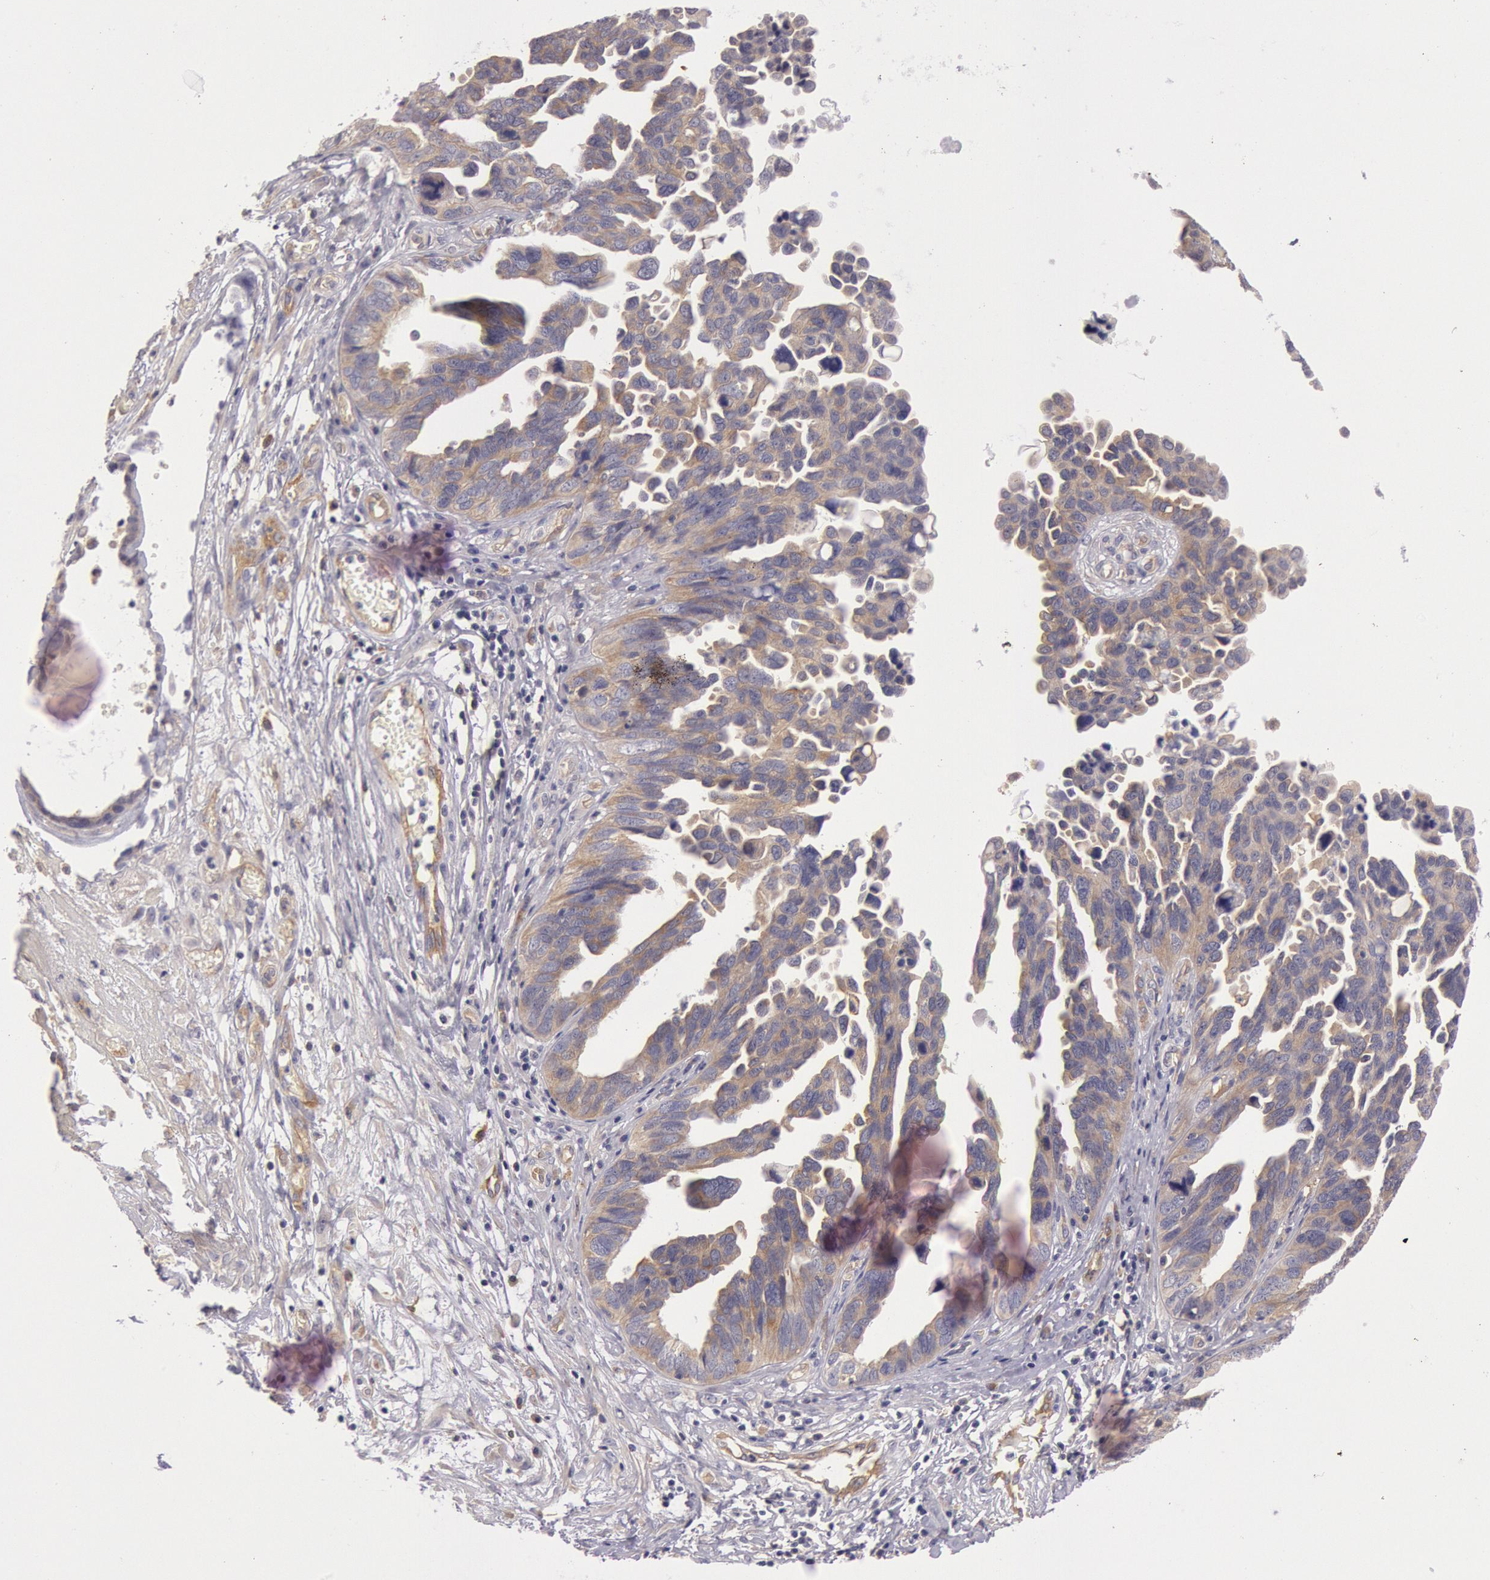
{"staining": {"intensity": "weak", "quantity": "25%-75%", "location": "cytoplasmic/membranous"}, "tissue": "ovarian cancer", "cell_type": "Tumor cells", "image_type": "cancer", "snomed": [{"axis": "morphology", "description": "Cystadenocarcinoma, serous, NOS"}, {"axis": "topography", "description": "Ovary"}], "caption": "High-magnification brightfield microscopy of serous cystadenocarcinoma (ovarian) stained with DAB (3,3'-diaminobenzidine) (brown) and counterstained with hematoxylin (blue). tumor cells exhibit weak cytoplasmic/membranous staining is appreciated in about25%-75% of cells.", "gene": "MYO5A", "patient": {"sex": "female", "age": 64}}